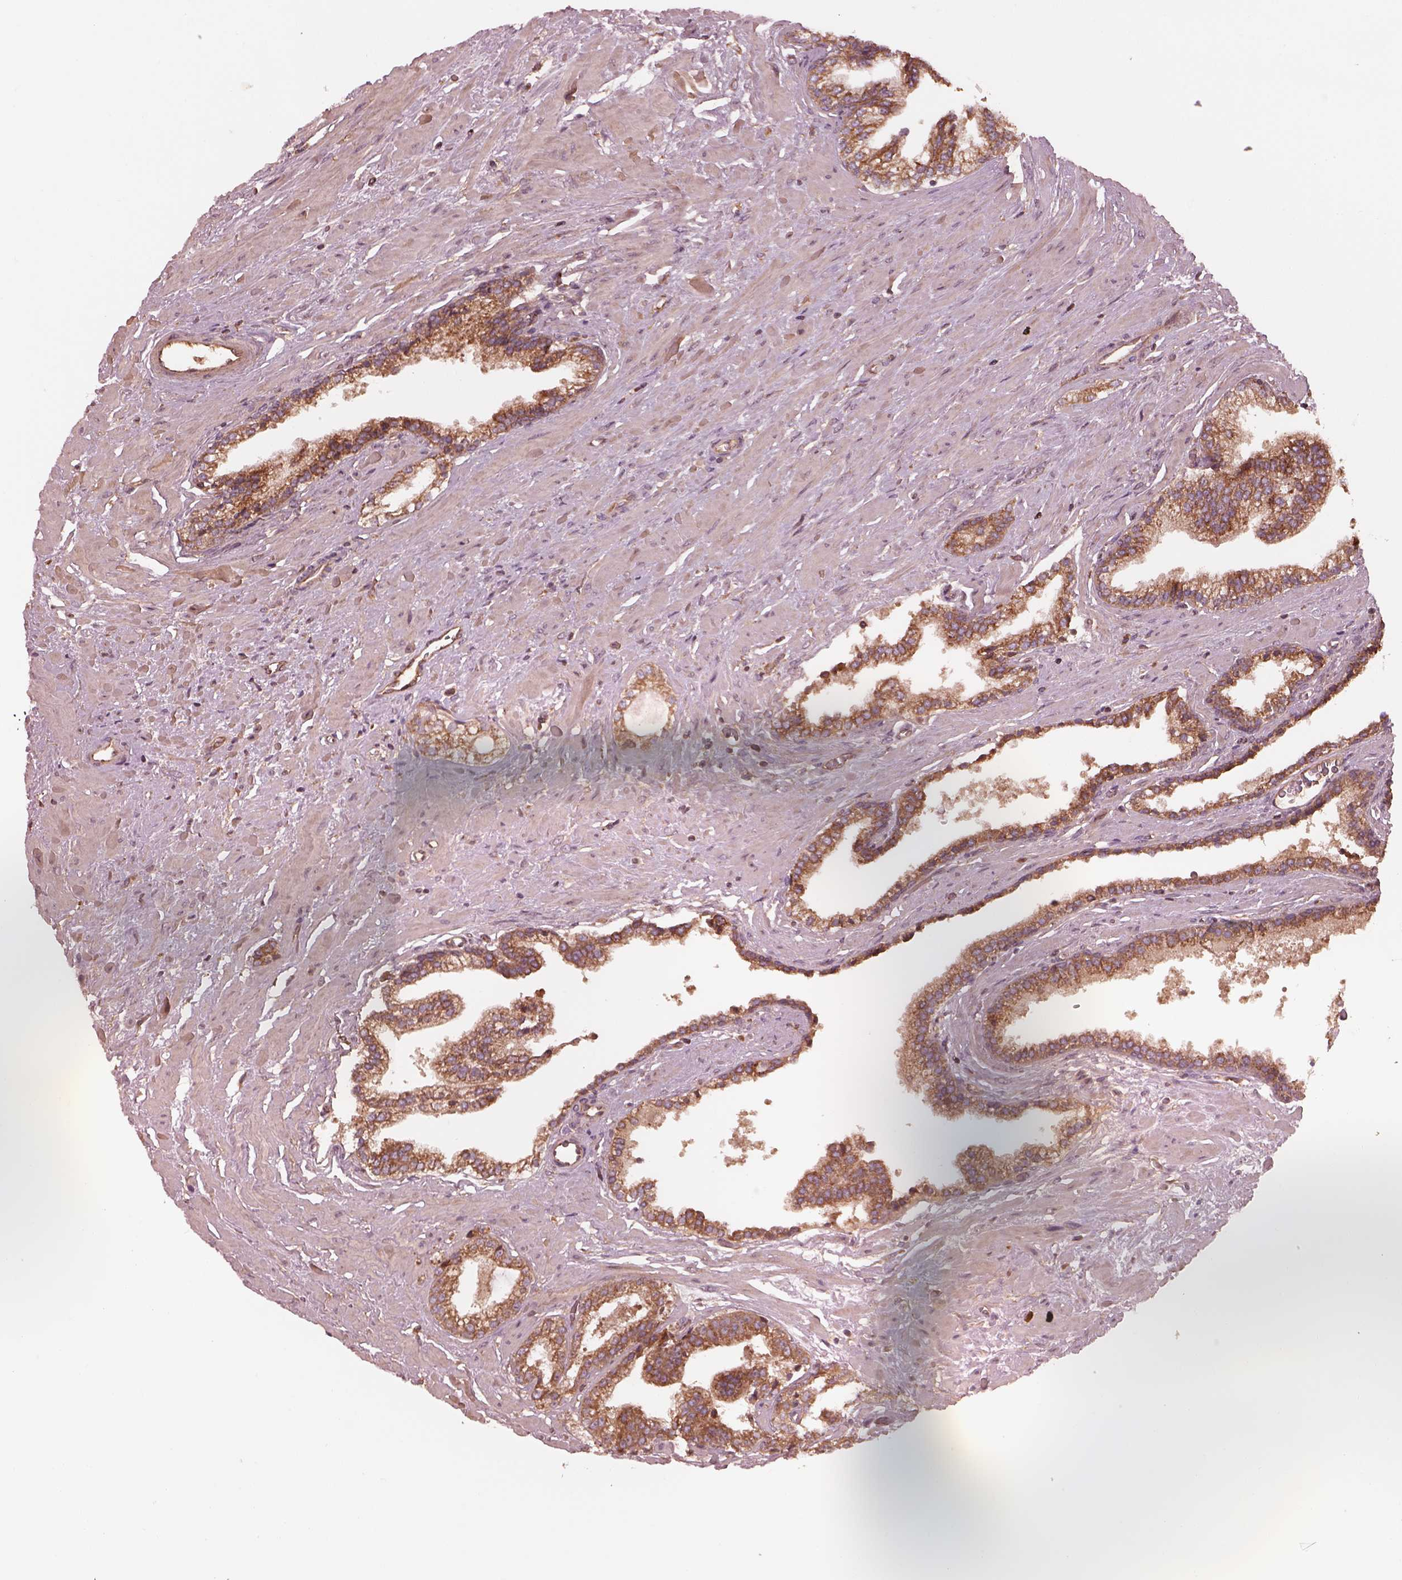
{"staining": {"intensity": "moderate", "quantity": ">75%", "location": "cytoplasmic/membranous"}, "tissue": "prostate cancer", "cell_type": "Tumor cells", "image_type": "cancer", "snomed": [{"axis": "morphology", "description": "Adenocarcinoma, Low grade"}, {"axis": "topography", "description": "Prostate"}], "caption": "Immunohistochemistry (IHC) (DAB (3,3'-diaminobenzidine)) staining of human prostate cancer exhibits moderate cytoplasmic/membranous protein staining in approximately >75% of tumor cells.", "gene": "PIK3R2", "patient": {"sex": "male", "age": 60}}